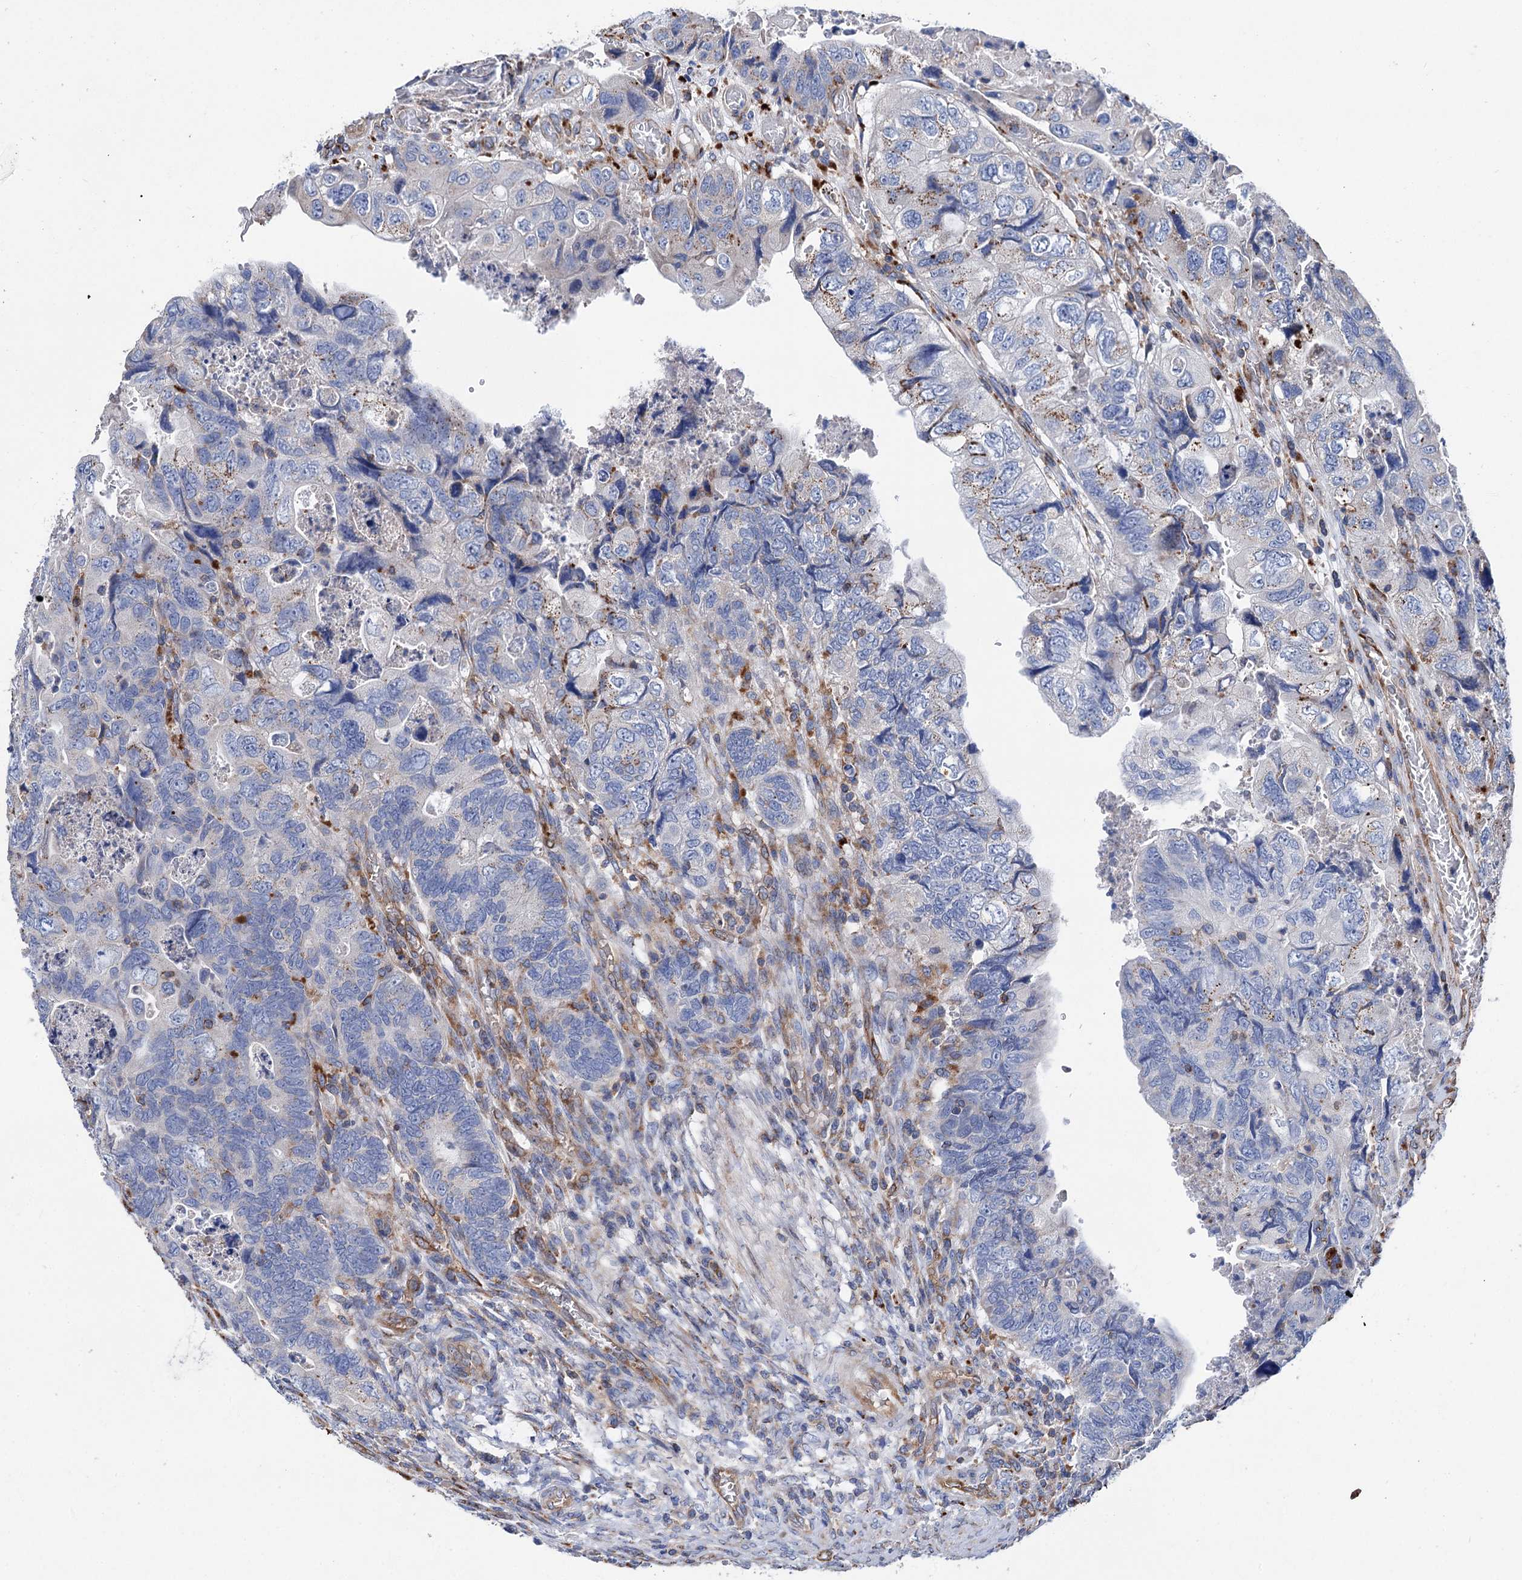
{"staining": {"intensity": "moderate", "quantity": "<25%", "location": "cytoplasmic/membranous"}, "tissue": "colorectal cancer", "cell_type": "Tumor cells", "image_type": "cancer", "snomed": [{"axis": "morphology", "description": "Adenocarcinoma, NOS"}, {"axis": "topography", "description": "Rectum"}], "caption": "Protein expression analysis of human adenocarcinoma (colorectal) reveals moderate cytoplasmic/membranous expression in about <25% of tumor cells.", "gene": "SCPEP1", "patient": {"sex": "male", "age": 63}}